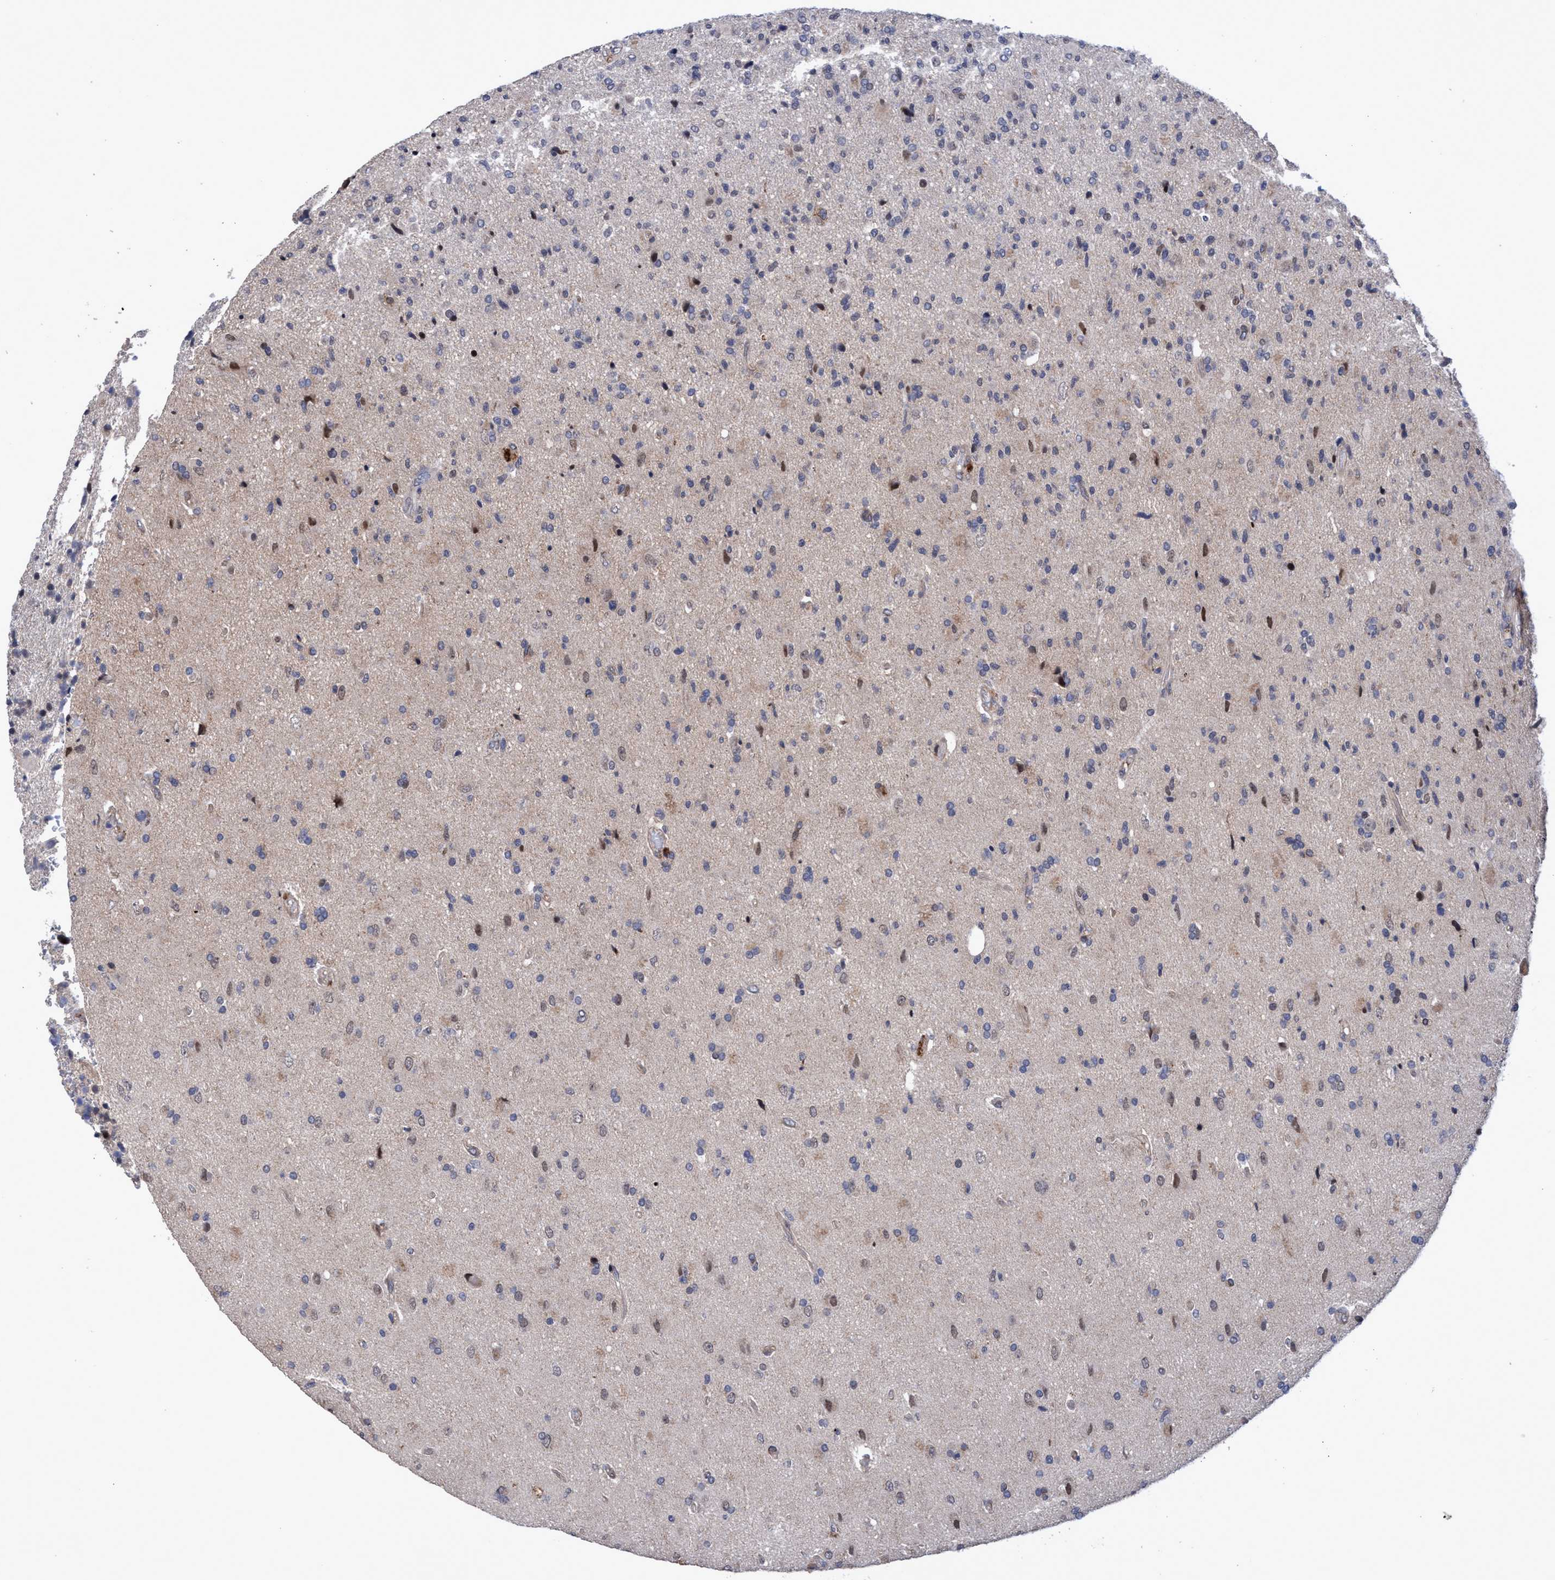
{"staining": {"intensity": "negative", "quantity": "none", "location": "none"}, "tissue": "glioma", "cell_type": "Tumor cells", "image_type": "cancer", "snomed": [{"axis": "morphology", "description": "Glioma, malignant, High grade"}, {"axis": "topography", "description": "Brain"}], "caption": "The histopathology image displays no significant expression in tumor cells of glioma.", "gene": "ZNF750", "patient": {"sex": "male", "age": 72}}